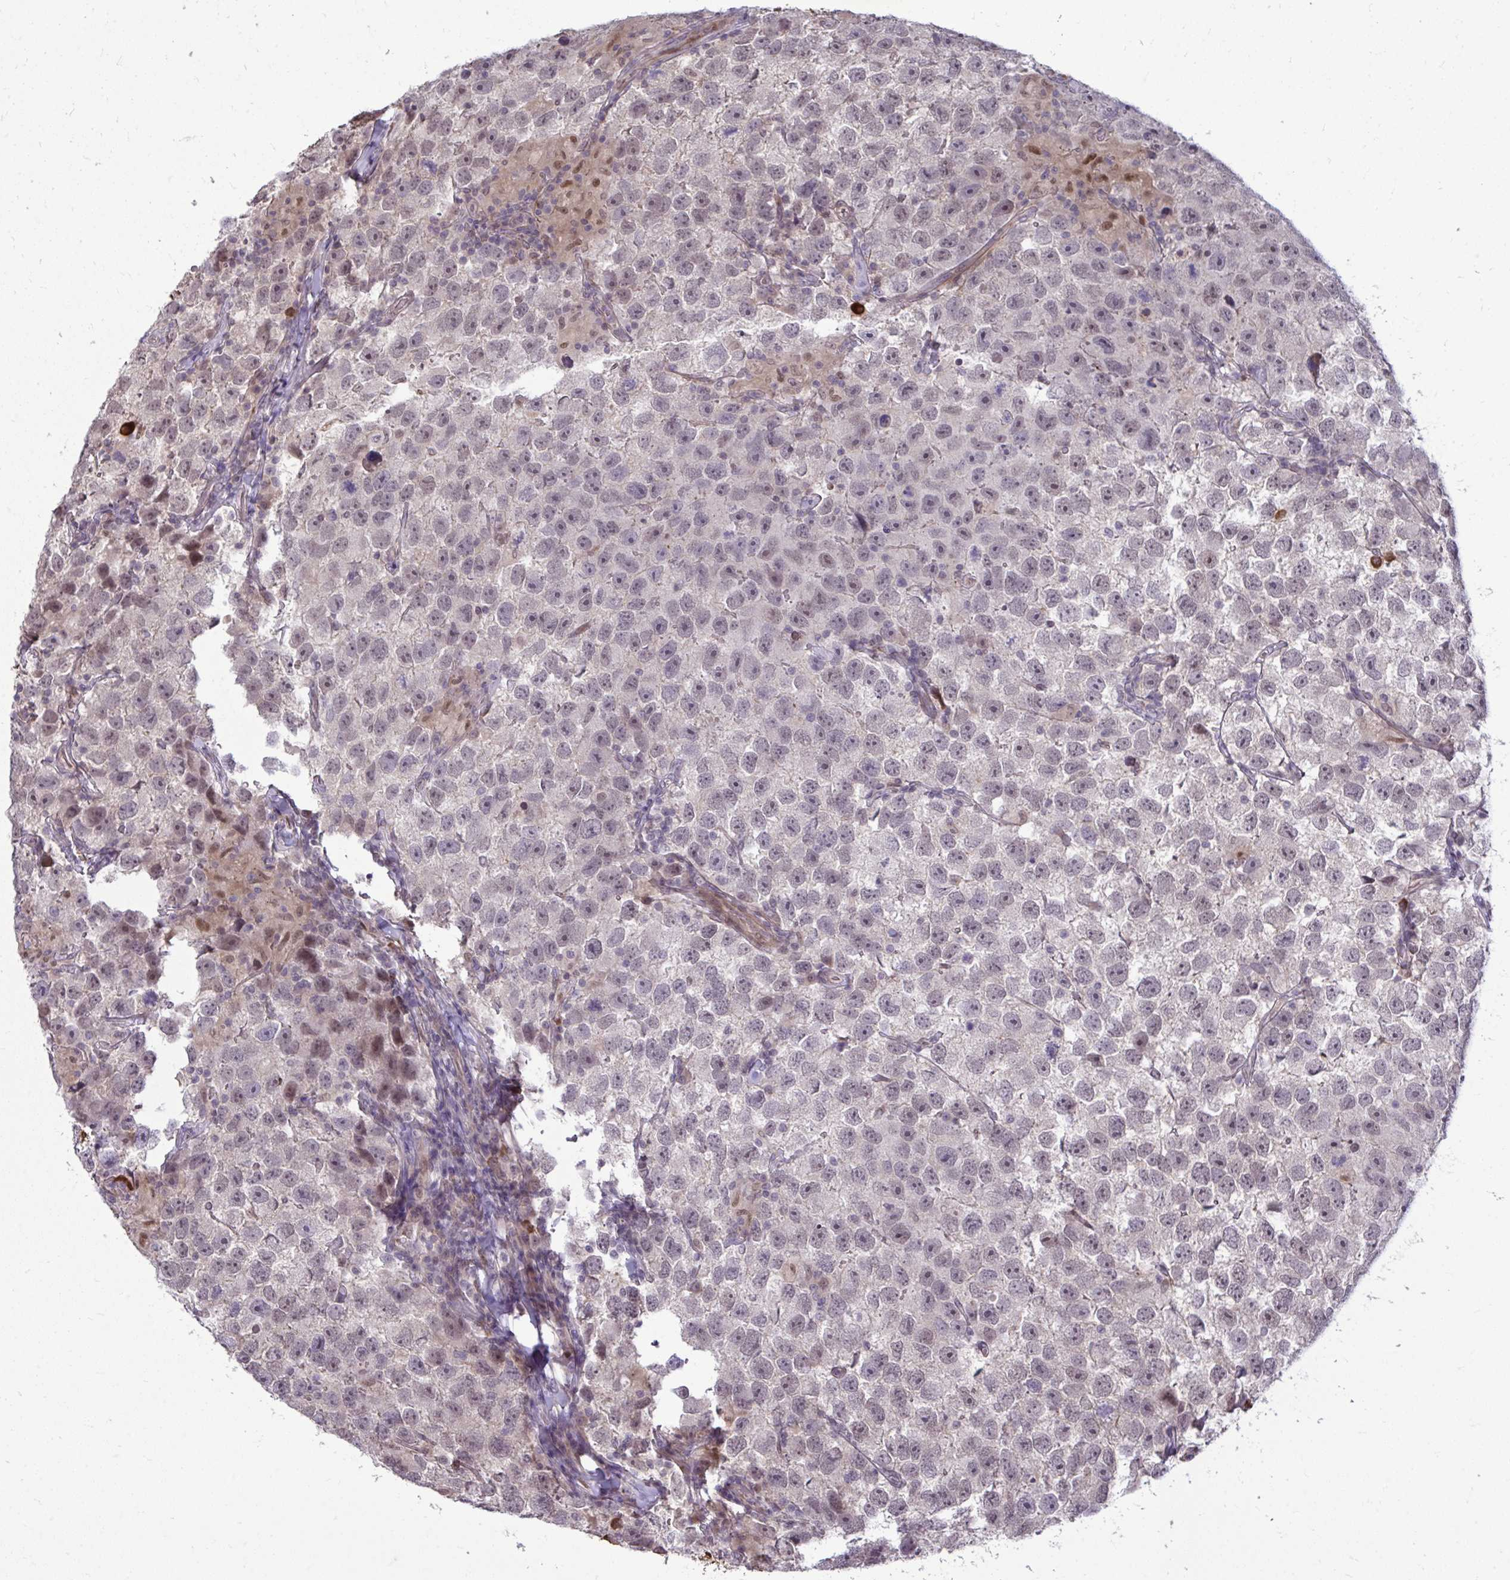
{"staining": {"intensity": "weak", "quantity": "25%-75%", "location": "nuclear"}, "tissue": "testis cancer", "cell_type": "Tumor cells", "image_type": "cancer", "snomed": [{"axis": "morphology", "description": "Seminoma, NOS"}, {"axis": "topography", "description": "Testis"}], "caption": "Protein expression analysis of testis cancer (seminoma) shows weak nuclear staining in about 25%-75% of tumor cells.", "gene": "ZSCAN9", "patient": {"sex": "male", "age": 26}}